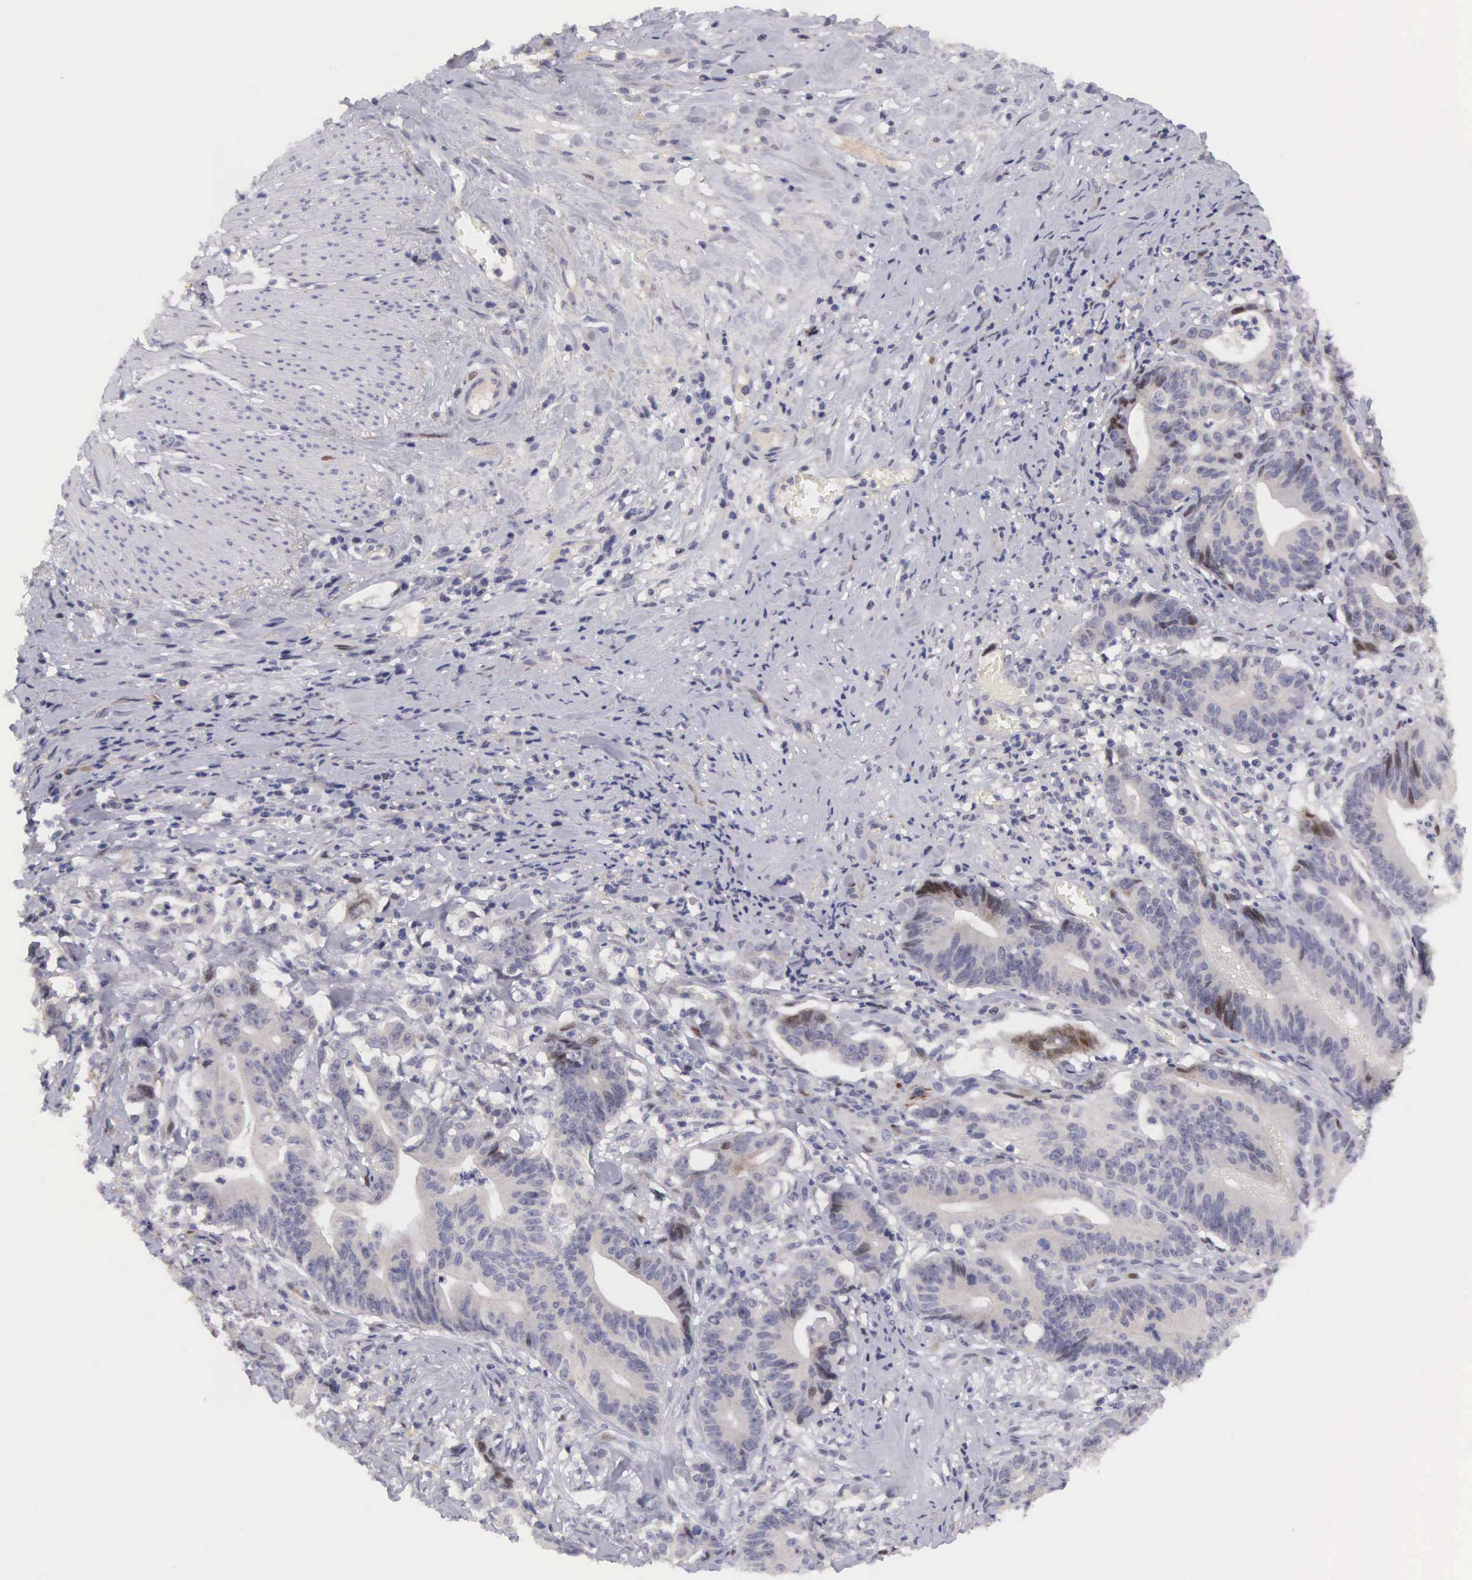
{"staining": {"intensity": "weak", "quantity": "25%-75%", "location": "cytoplasmic/membranous"}, "tissue": "stomach cancer", "cell_type": "Tumor cells", "image_type": "cancer", "snomed": [{"axis": "morphology", "description": "Adenocarcinoma, NOS"}, {"axis": "topography", "description": "Stomach, lower"}], "caption": "Stomach cancer tissue displays weak cytoplasmic/membranous expression in approximately 25%-75% of tumor cells, visualized by immunohistochemistry. Using DAB (brown) and hematoxylin (blue) stains, captured at high magnification using brightfield microscopy.", "gene": "EMID1", "patient": {"sex": "female", "age": 86}}